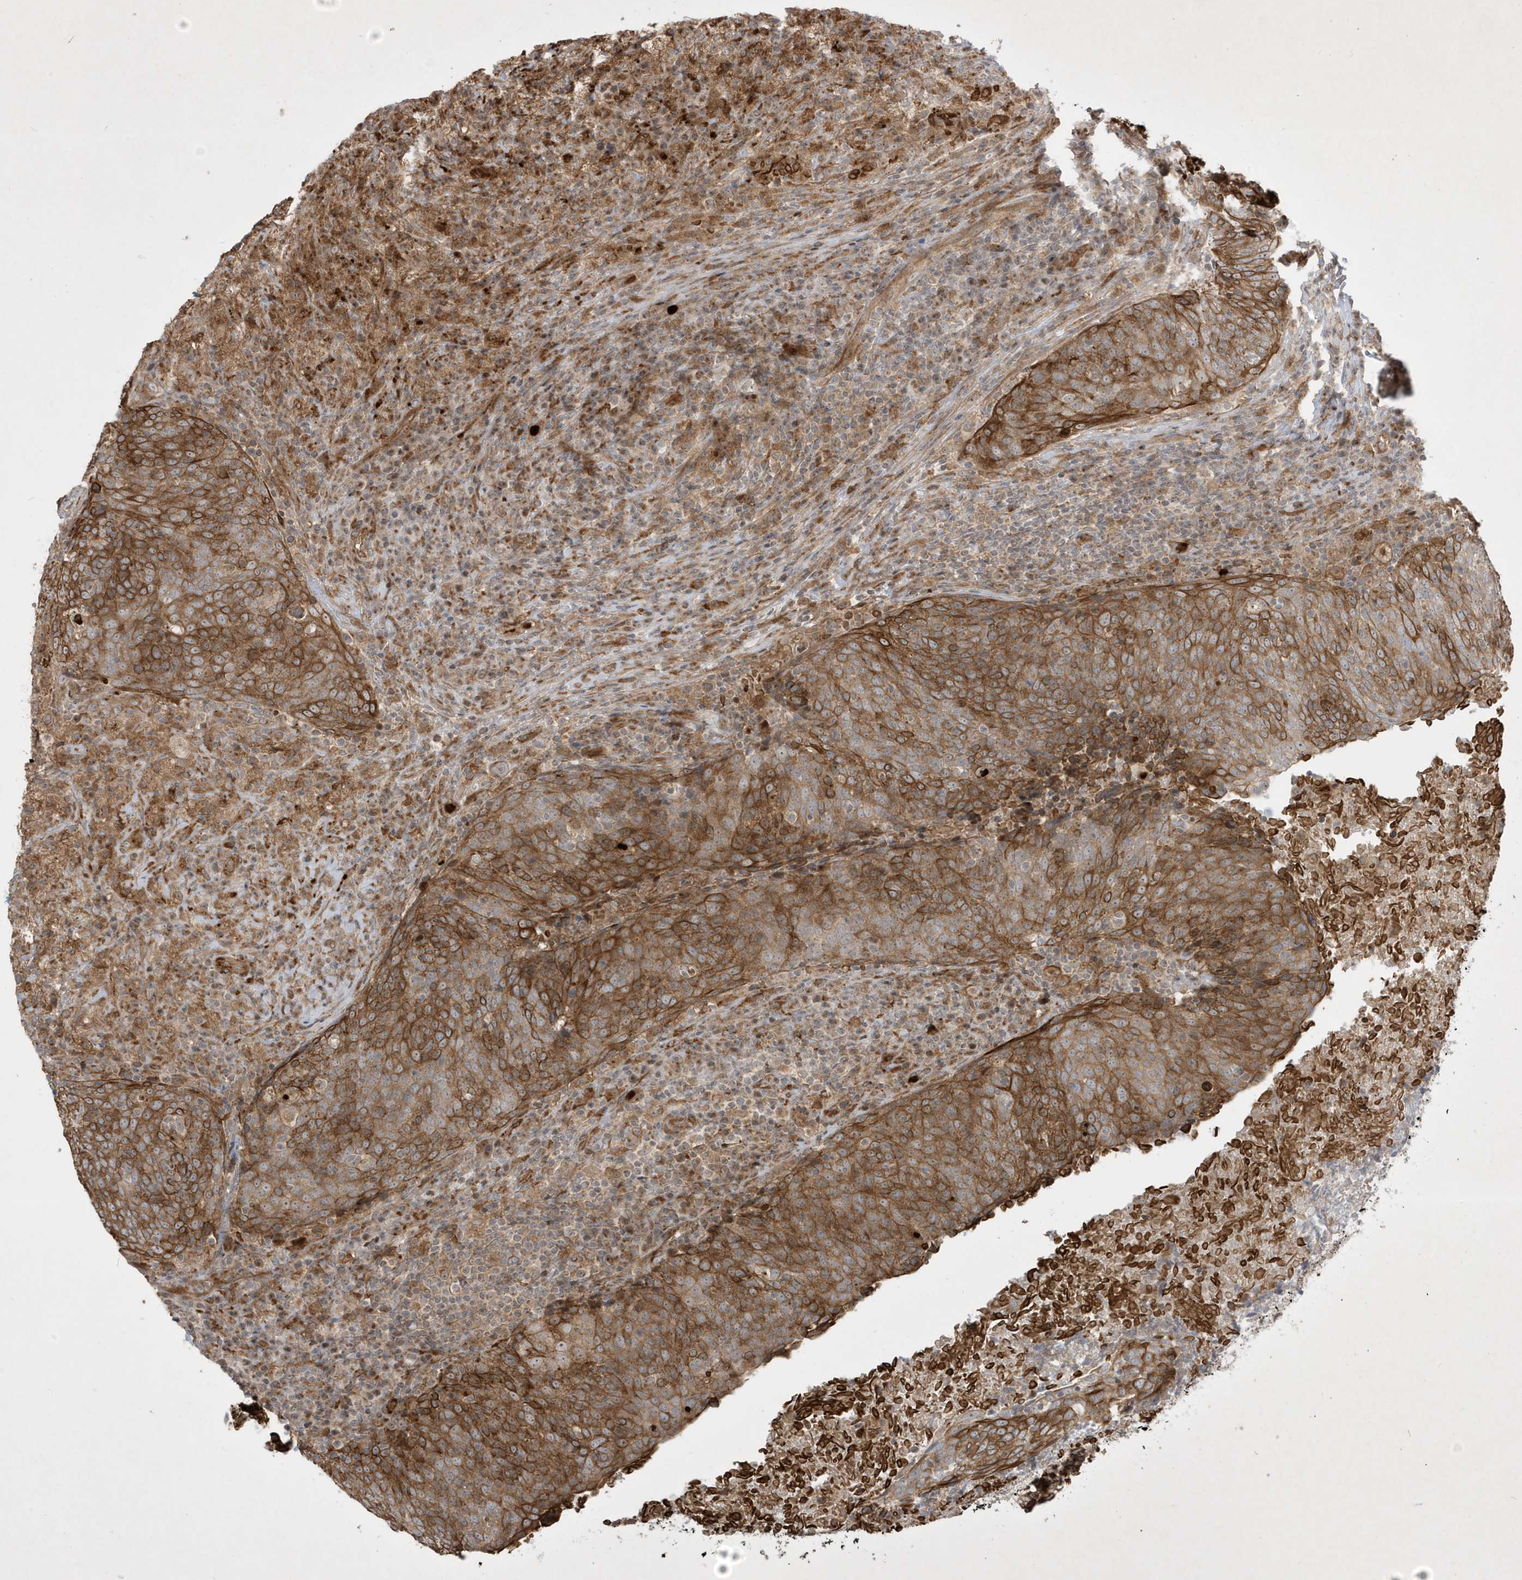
{"staining": {"intensity": "strong", "quantity": ">75%", "location": "cytoplasmic/membranous"}, "tissue": "head and neck cancer", "cell_type": "Tumor cells", "image_type": "cancer", "snomed": [{"axis": "morphology", "description": "Squamous cell carcinoma, NOS"}, {"axis": "morphology", "description": "Squamous cell carcinoma, metastatic, NOS"}, {"axis": "topography", "description": "Lymph node"}, {"axis": "topography", "description": "Head-Neck"}], "caption": "This histopathology image shows IHC staining of human head and neck cancer, with high strong cytoplasmic/membranous expression in approximately >75% of tumor cells.", "gene": "IFT57", "patient": {"sex": "male", "age": 62}}